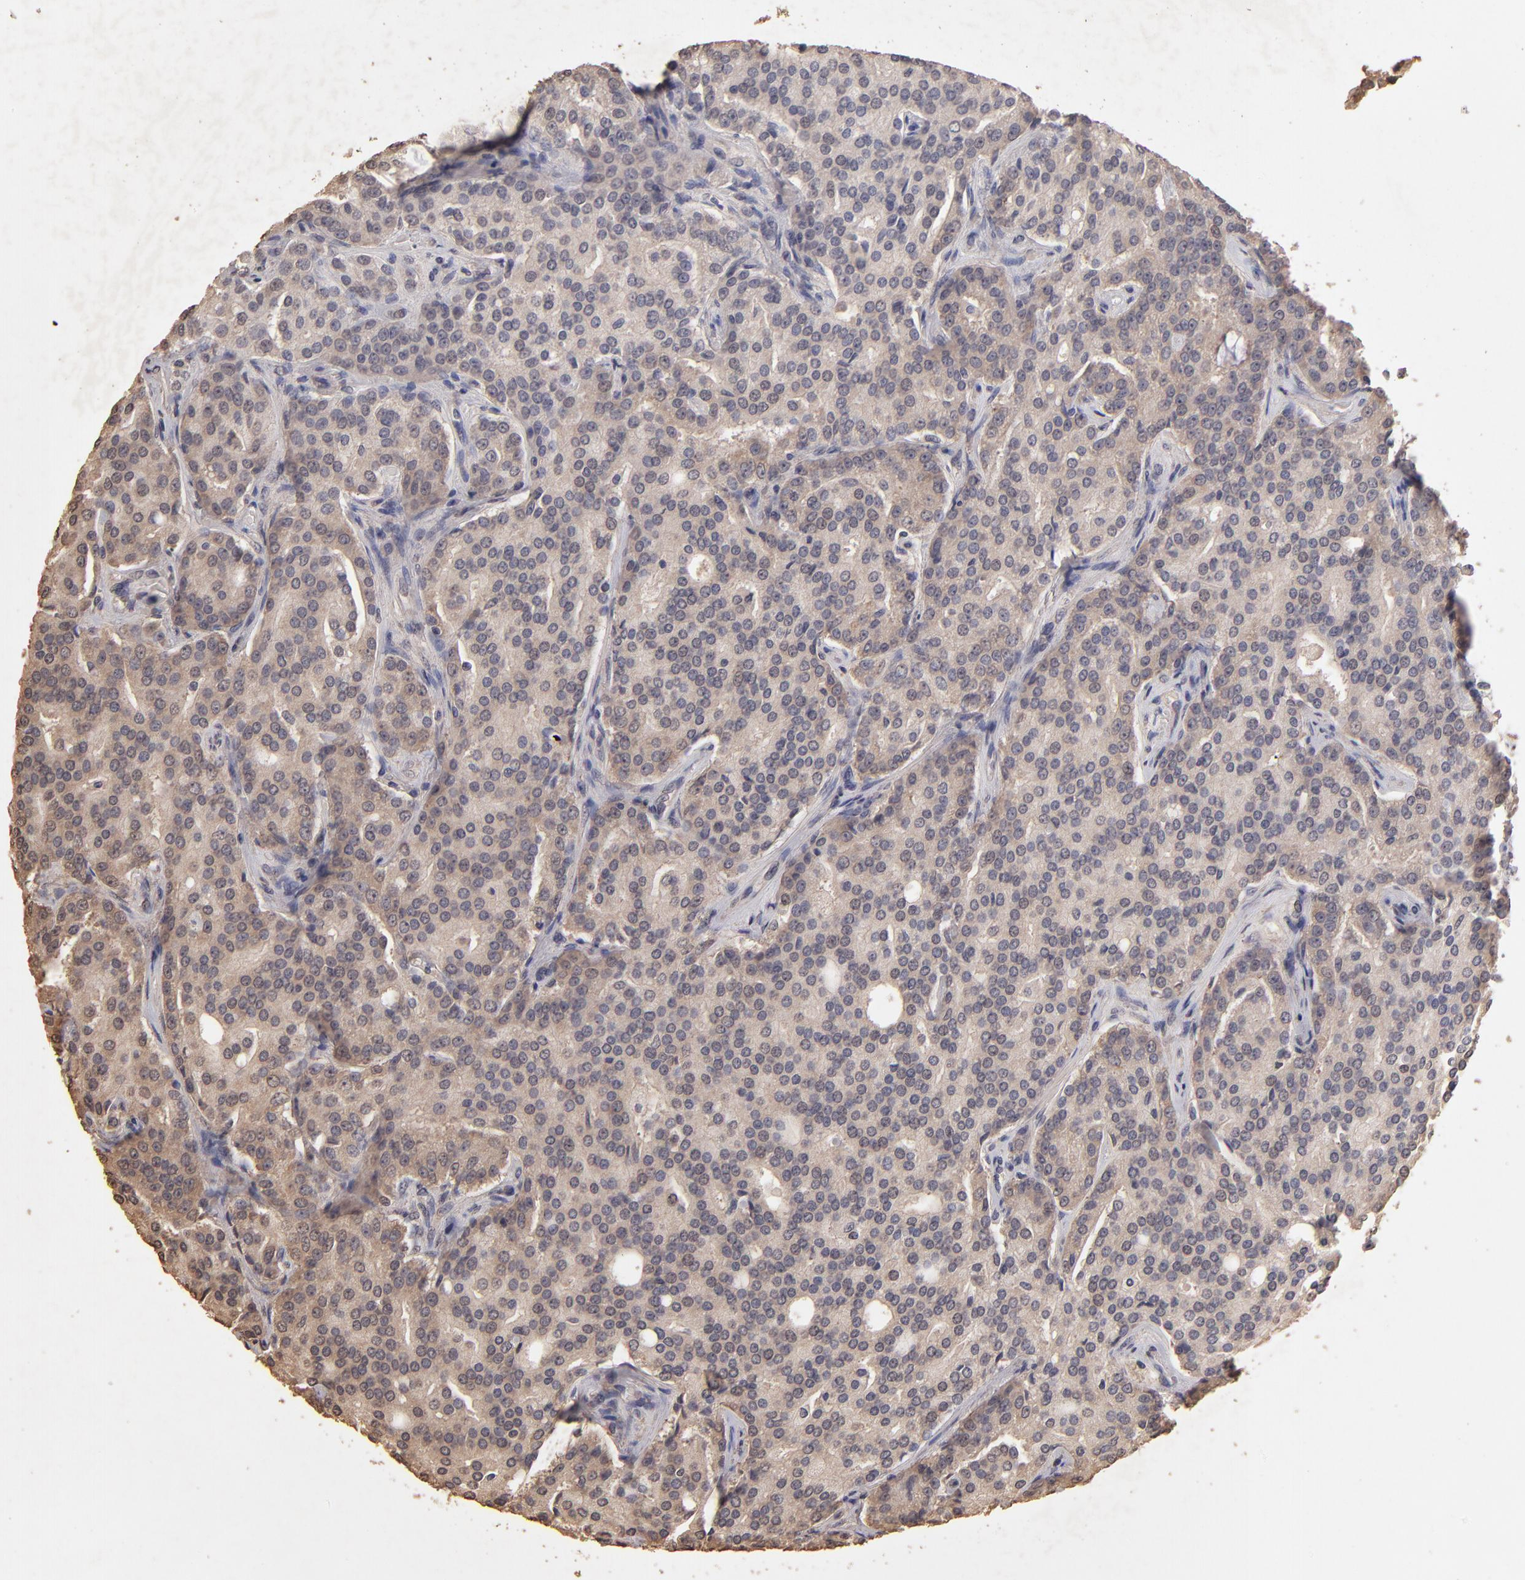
{"staining": {"intensity": "moderate", "quantity": ">75%", "location": "cytoplasmic/membranous"}, "tissue": "prostate cancer", "cell_type": "Tumor cells", "image_type": "cancer", "snomed": [{"axis": "morphology", "description": "Adenocarcinoma, High grade"}, {"axis": "topography", "description": "Prostate"}], "caption": "Immunohistochemical staining of human prostate adenocarcinoma (high-grade) exhibits medium levels of moderate cytoplasmic/membranous staining in approximately >75% of tumor cells.", "gene": "OPHN1", "patient": {"sex": "male", "age": 72}}